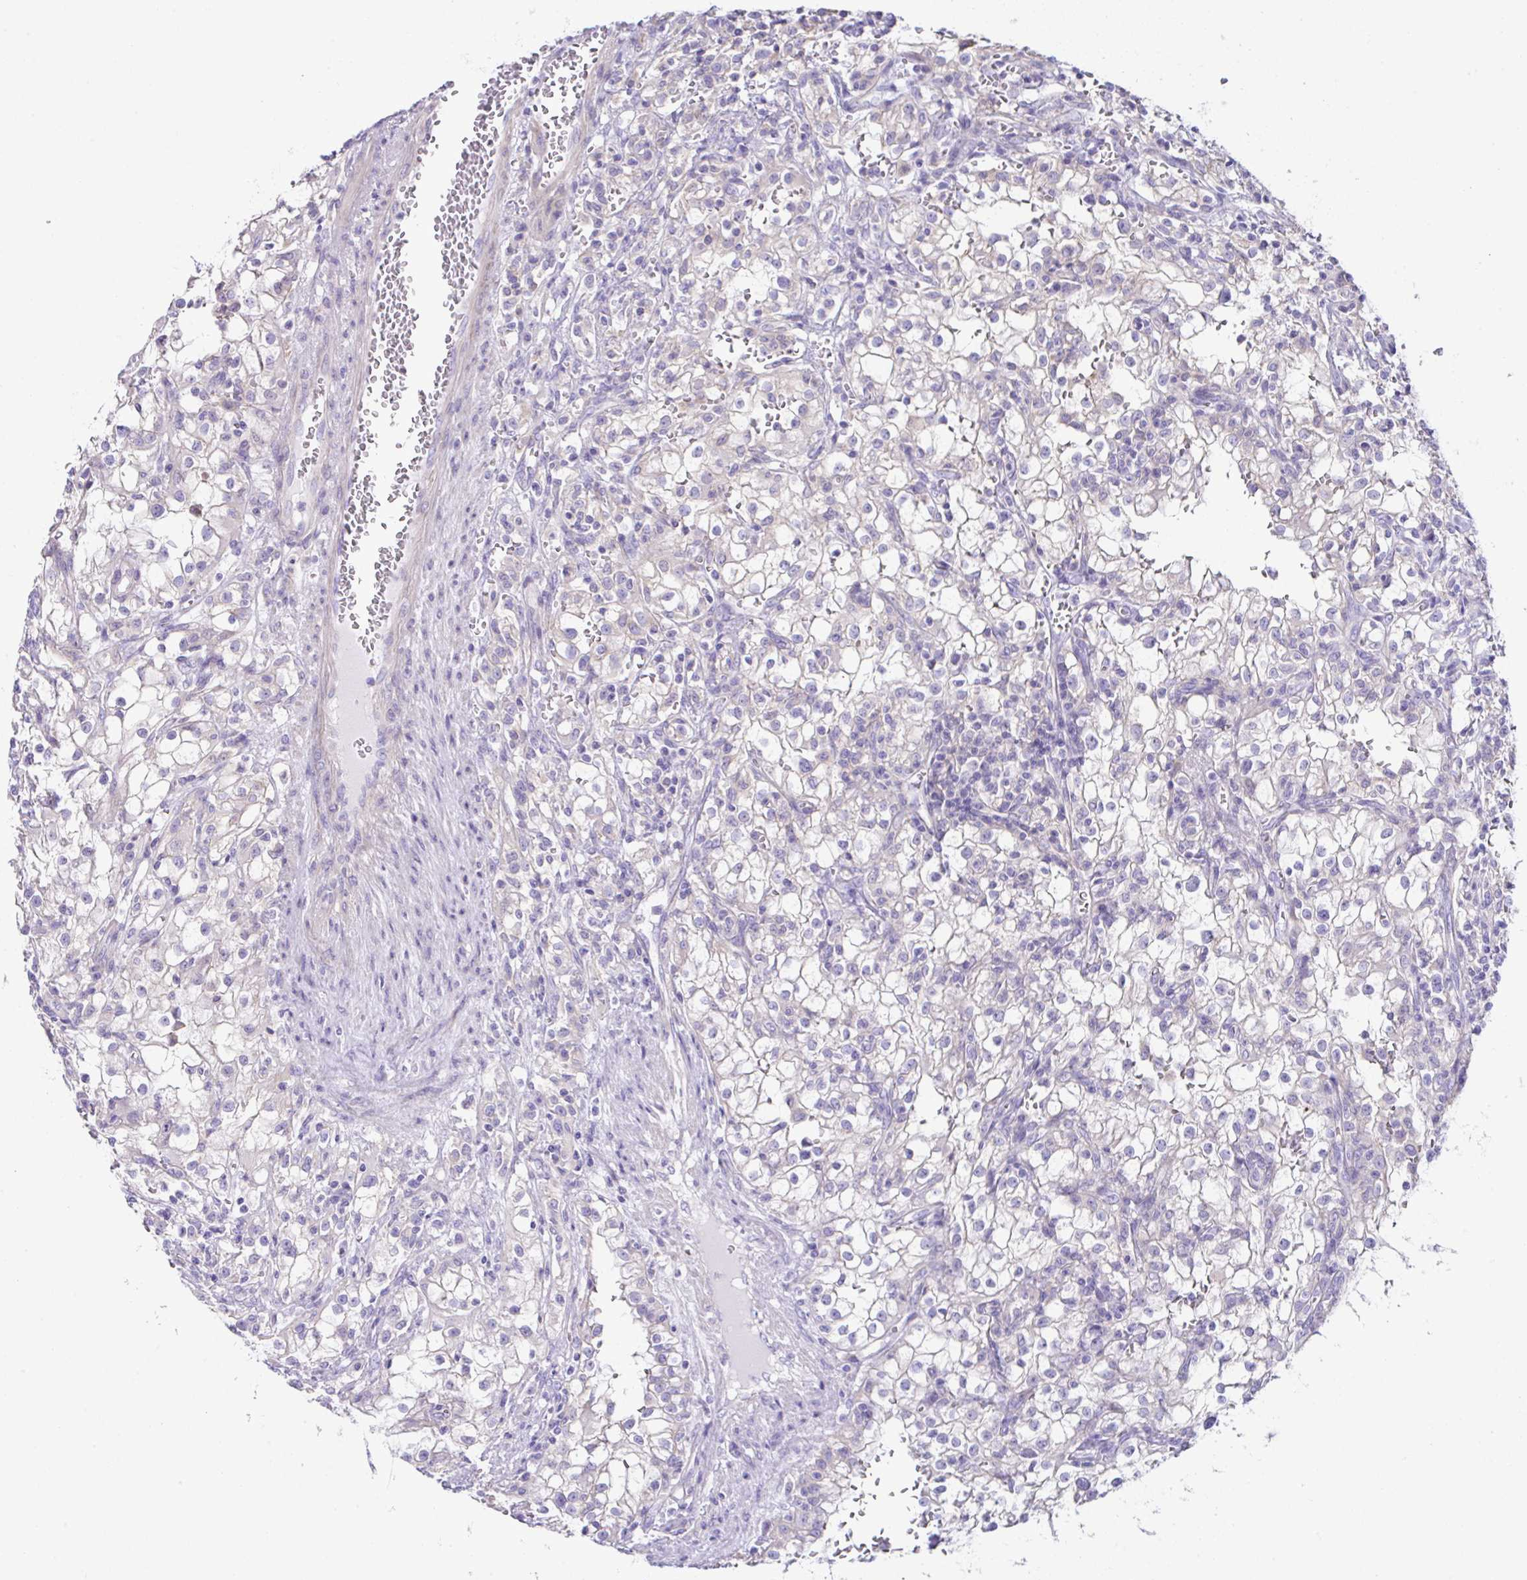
{"staining": {"intensity": "negative", "quantity": "none", "location": "none"}, "tissue": "renal cancer", "cell_type": "Tumor cells", "image_type": "cancer", "snomed": [{"axis": "morphology", "description": "Adenocarcinoma, NOS"}, {"axis": "topography", "description": "Kidney"}], "caption": "IHC histopathology image of neoplastic tissue: renal cancer (adenocarcinoma) stained with DAB (3,3'-diaminobenzidine) reveals no significant protein positivity in tumor cells.", "gene": "OR4P4", "patient": {"sex": "female", "age": 74}}